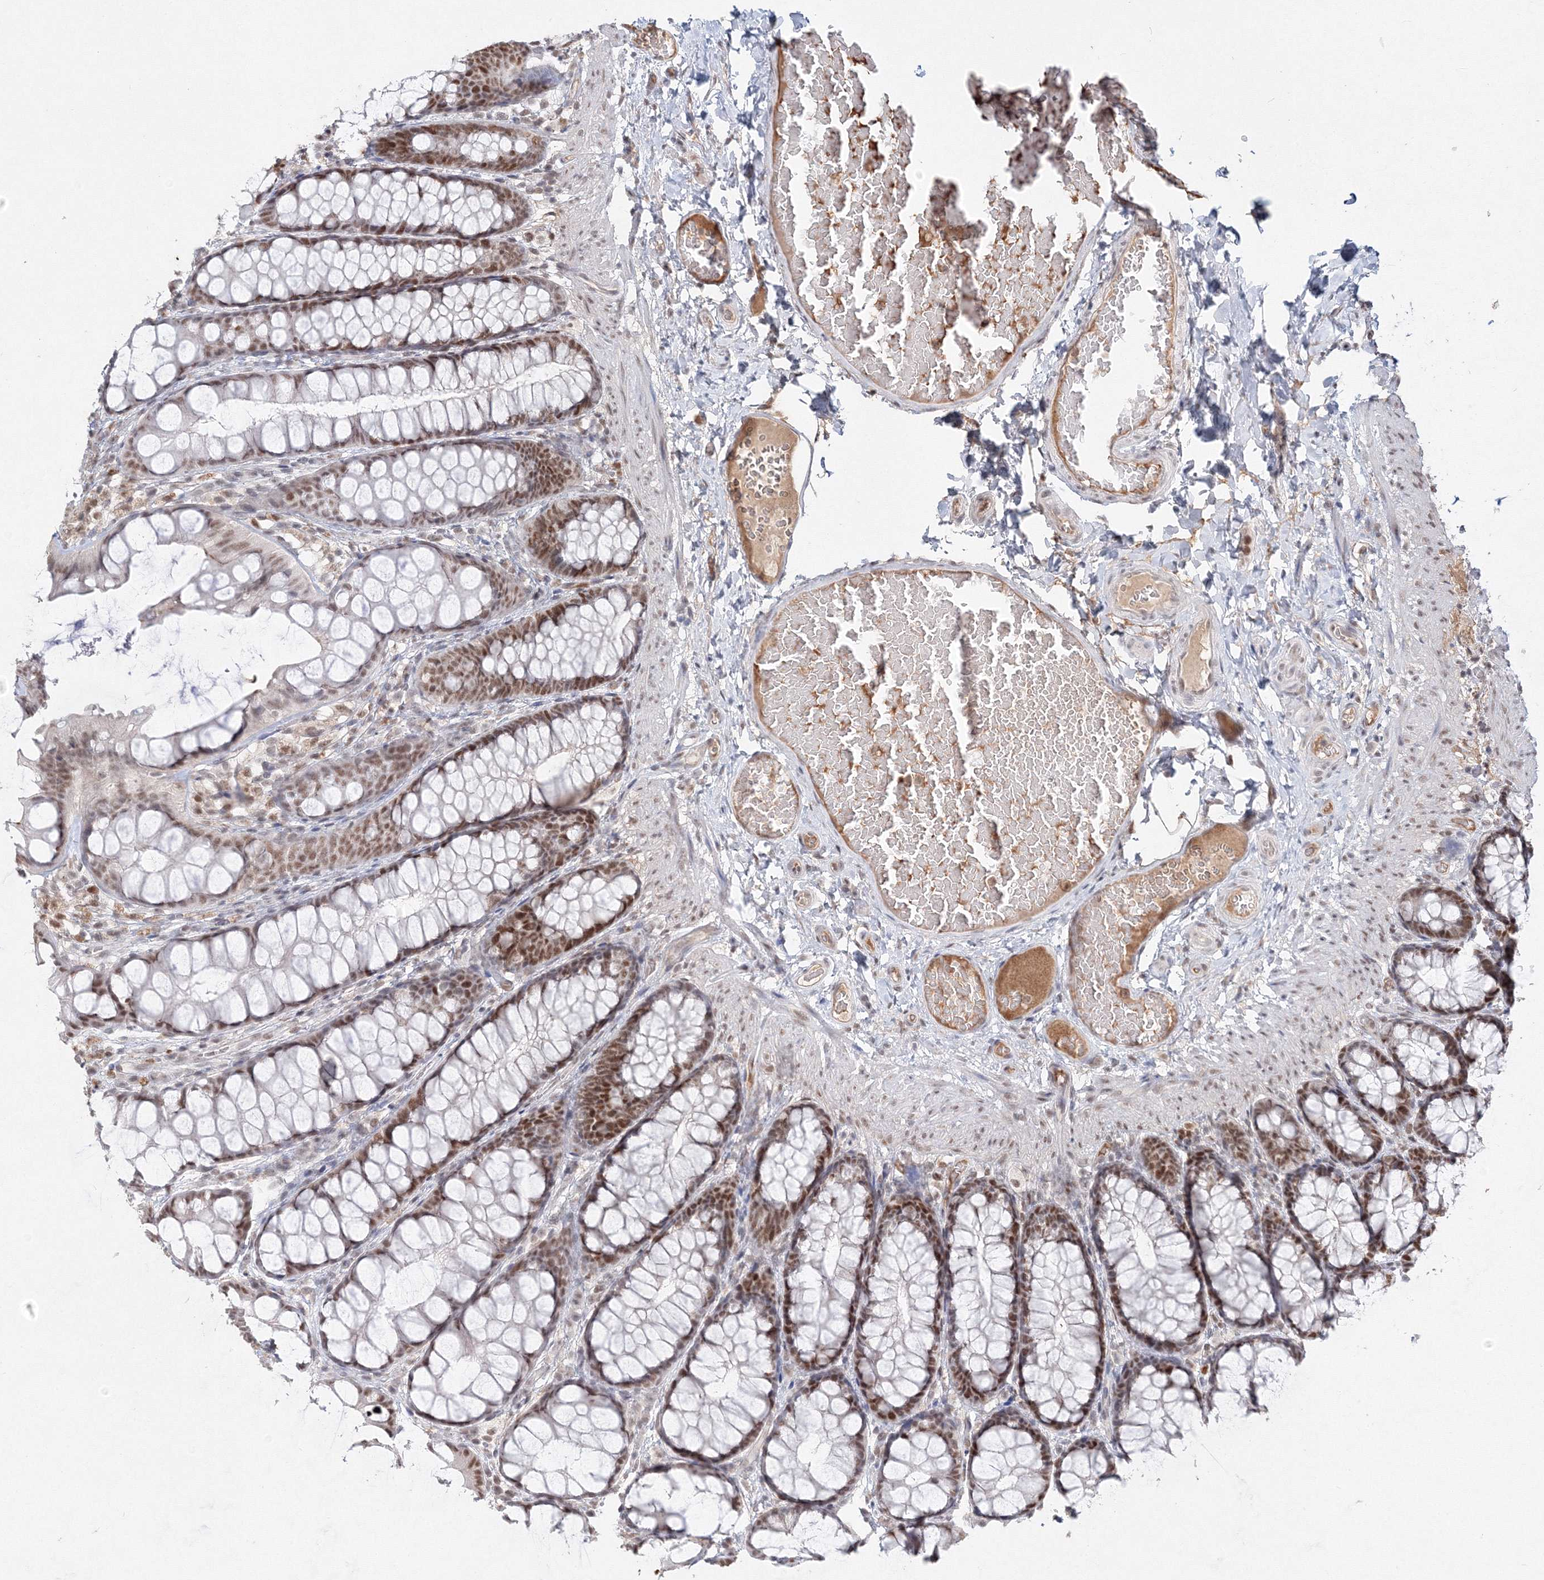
{"staining": {"intensity": "moderate", "quantity": "25%-75%", "location": "cytoplasmic/membranous,nuclear"}, "tissue": "colon", "cell_type": "Endothelial cells", "image_type": "normal", "snomed": [{"axis": "morphology", "description": "Normal tissue, NOS"}, {"axis": "topography", "description": "Colon"}], "caption": "High-magnification brightfield microscopy of unremarkable colon stained with DAB (brown) and counterstained with hematoxylin (blue). endothelial cells exhibit moderate cytoplasmic/membranous,nuclear expression is identified in approximately25%-75% of cells.", "gene": "IWS1", "patient": {"sex": "male", "age": 47}}